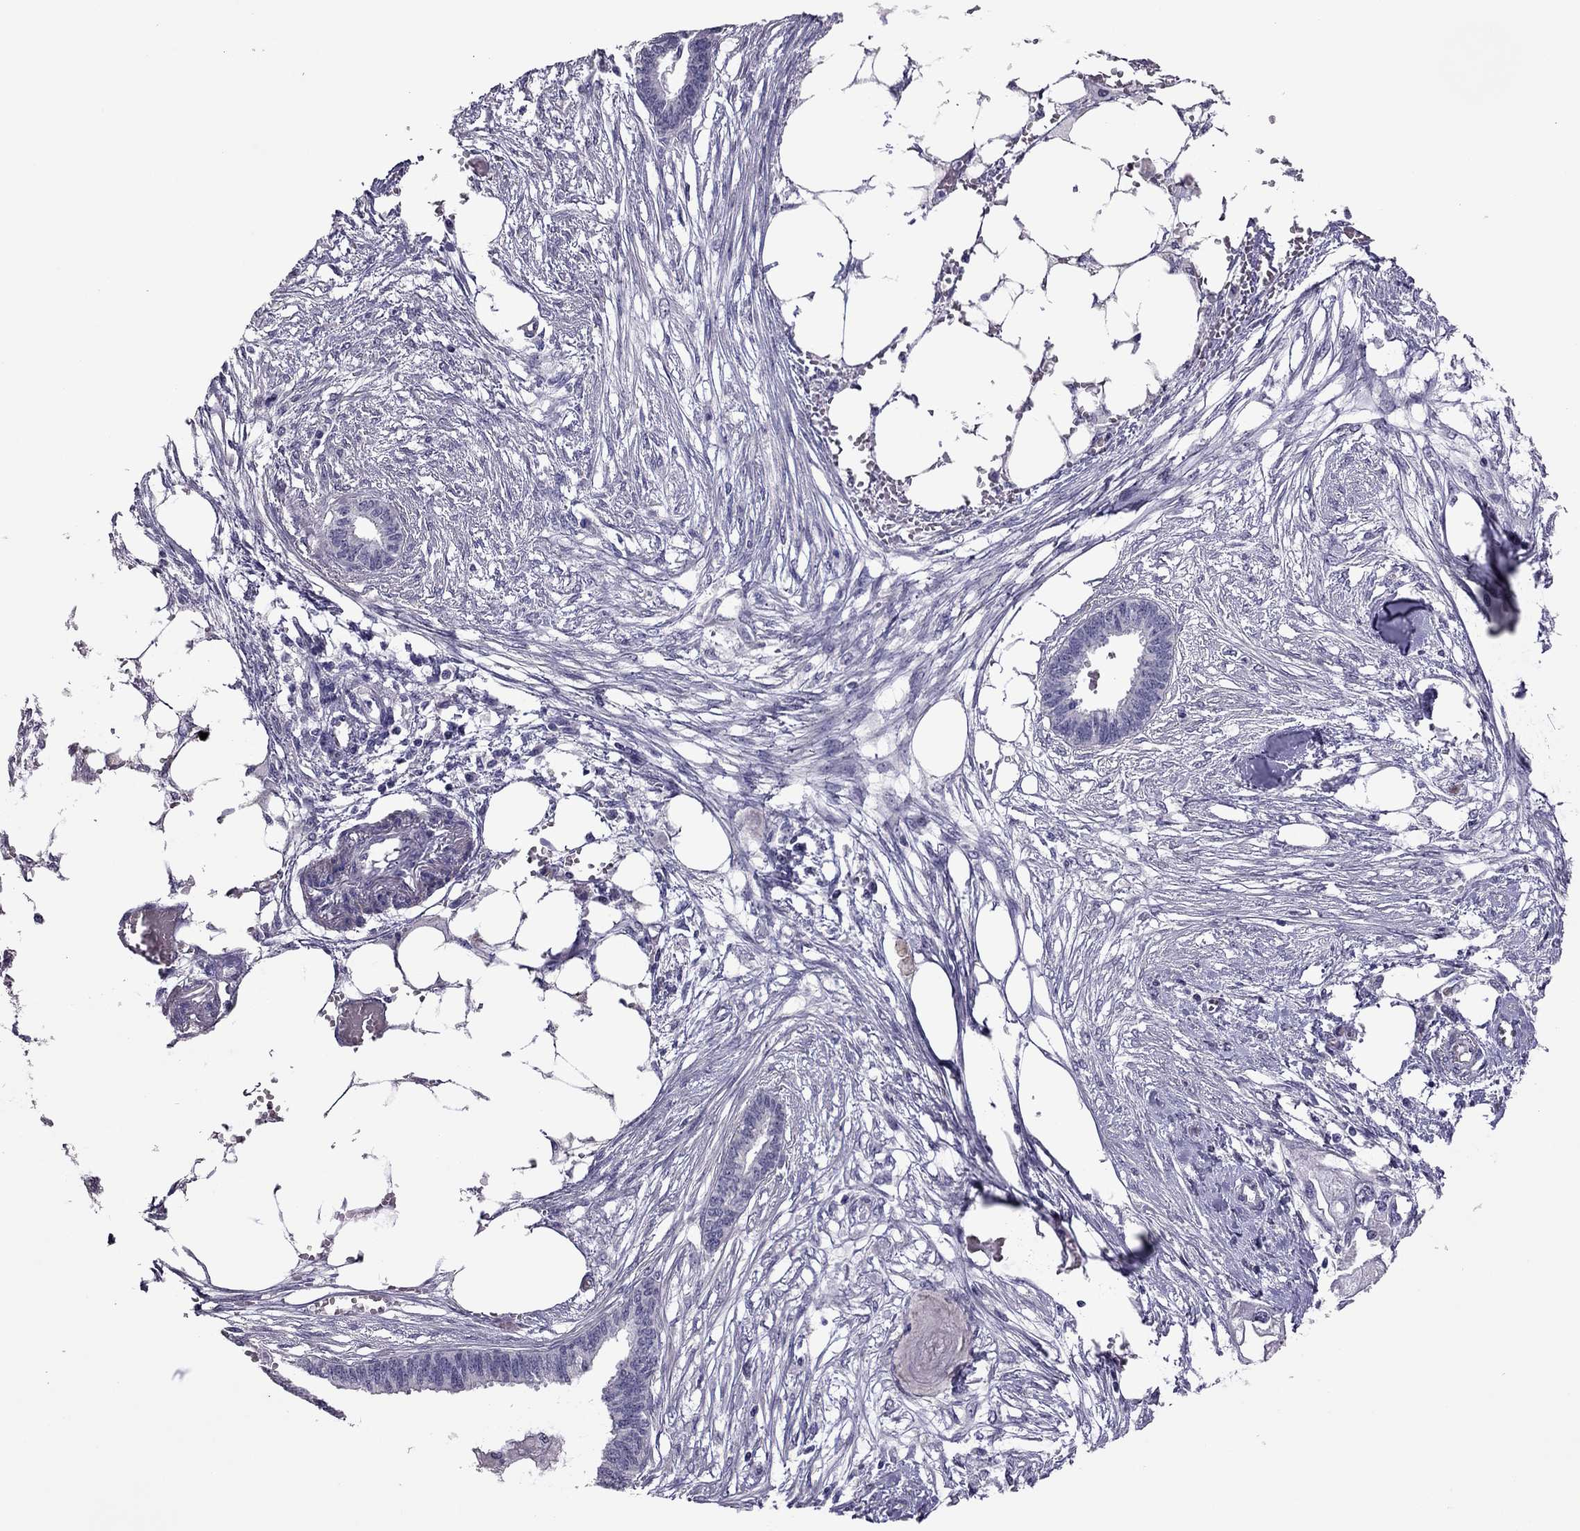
{"staining": {"intensity": "negative", "quantity": "none", "location": "none"}, "tissue": "endometrial cancer", "cell_type": "Tumor cells", "image_type": "cancer", "snomed": [{"axis": "morphology", "description": "Adenocarcinoma, NOS"}, {"axis": "morphology", "description": "Adenocarcinoma, metastatic, NOS"}, {"axis": "topography", "description": "Adipose tissue"}, {"axis": "topography", "description": "Endometrium"}], "caption": "This photomicrograph is of endometrial cancer (adenocarcinoma) stained with immunohistochemistry to label a protein in brown with the nuclei are counter-stained blue. There is no positivity in tumor cells. The staining was performed using DAB (3,3'-diaminobenzidine) to visualize the protein expression in brown, while the nuclei were stained in blue with hematoxylin (Magnification: 20x).", "gene": "SLC16A8", "patient": {"sex": "female", "age": 67}}